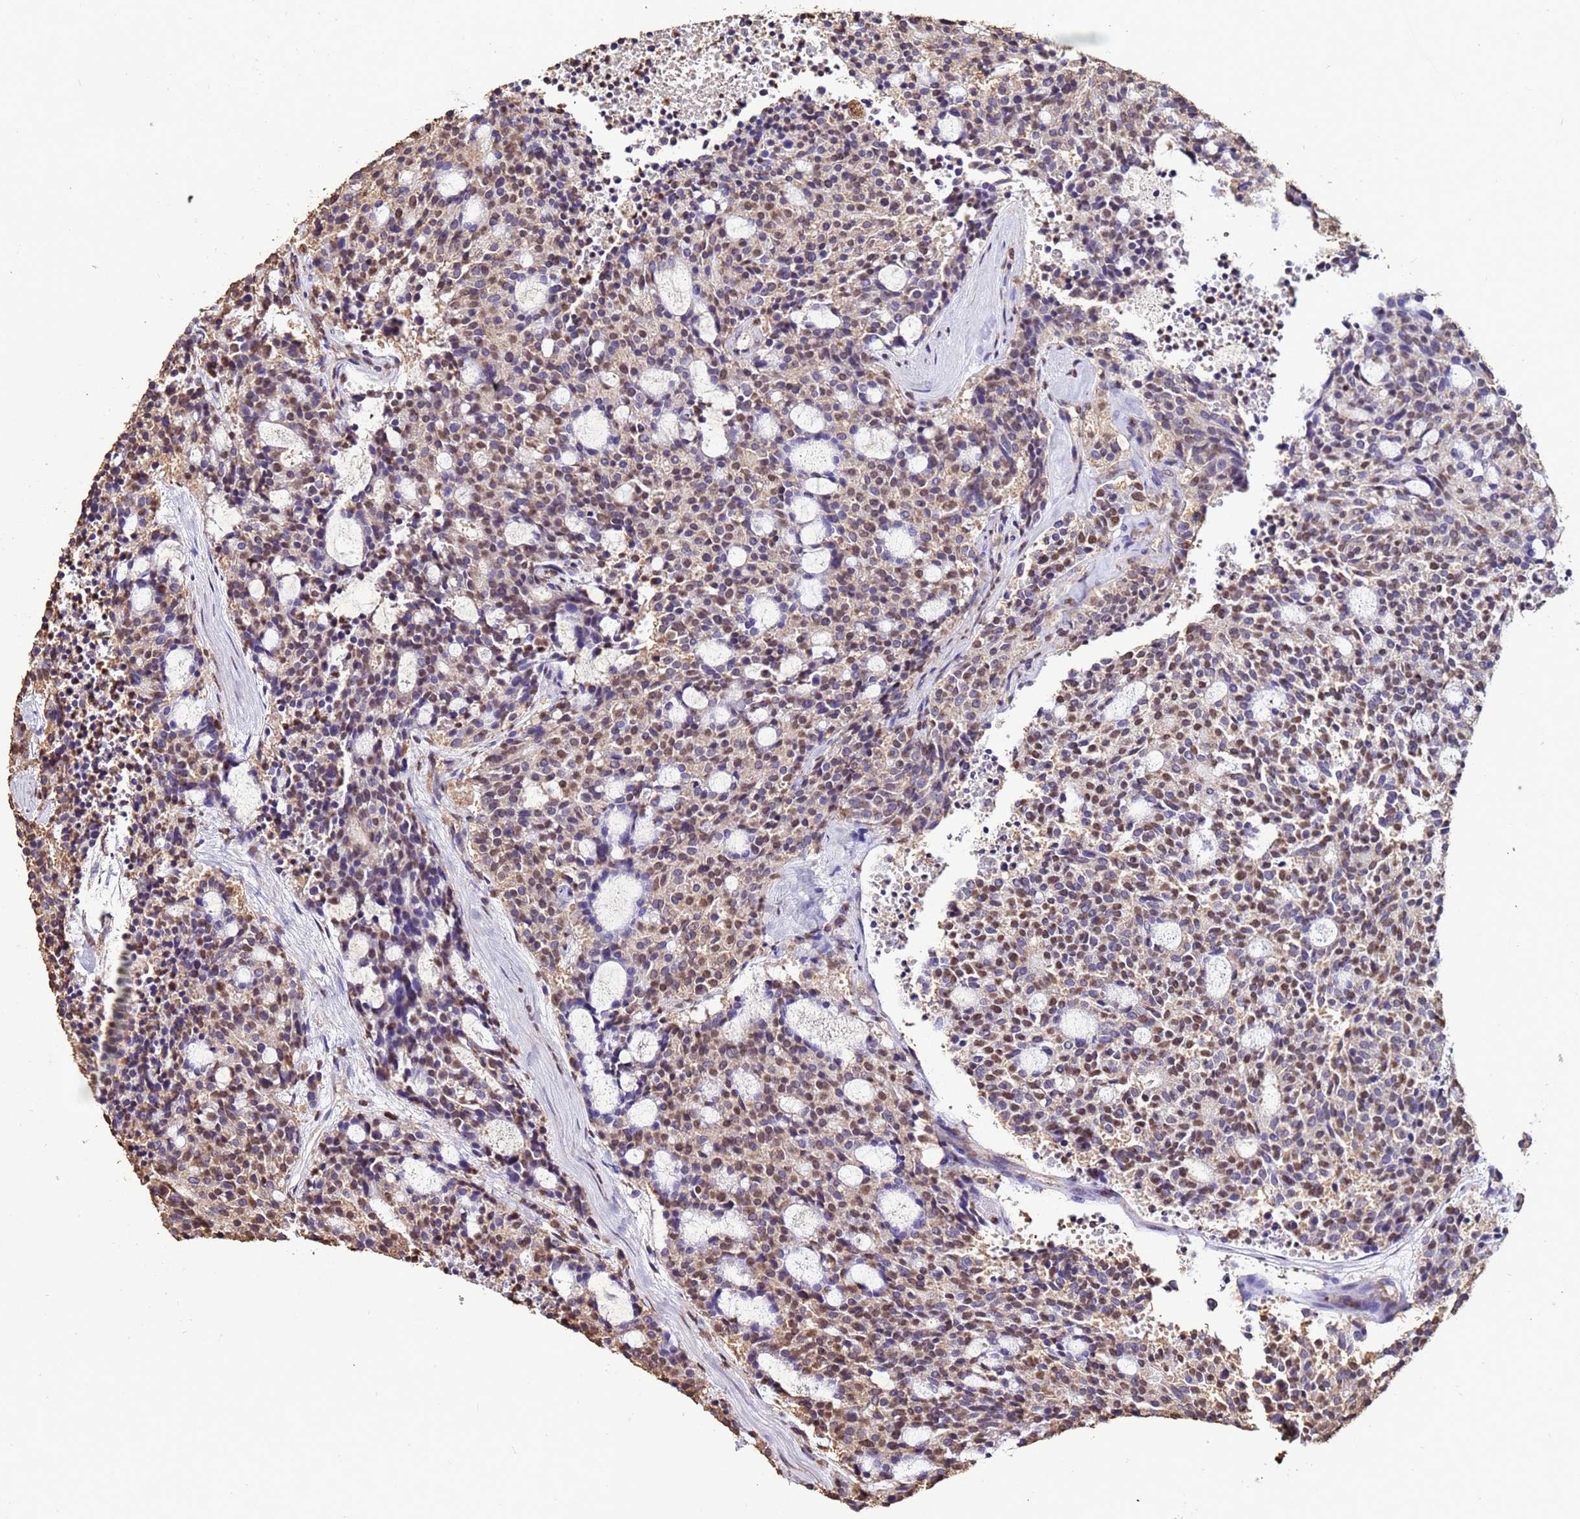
{"staining": {"intensity": "moderate", "quantity": ">75%", "location": "nuclear"}, "tissue": "carcinoid", "cell_type": "Tumor cells", "image_type": "cancer", "snomed": [{"axis": "morphology", "description": "Carcinoid, malignant, NOS"}, {"axis": "topography", "description": "Pancreas"}], "caption": "About >75% of tumor cells in malignant carcinoid demonstrate moderate nuclear protein staining as visualized by brown immunohistochemical staining.", "gene": "TRIP6", "patient": {"sex": "female", "age": 54}}